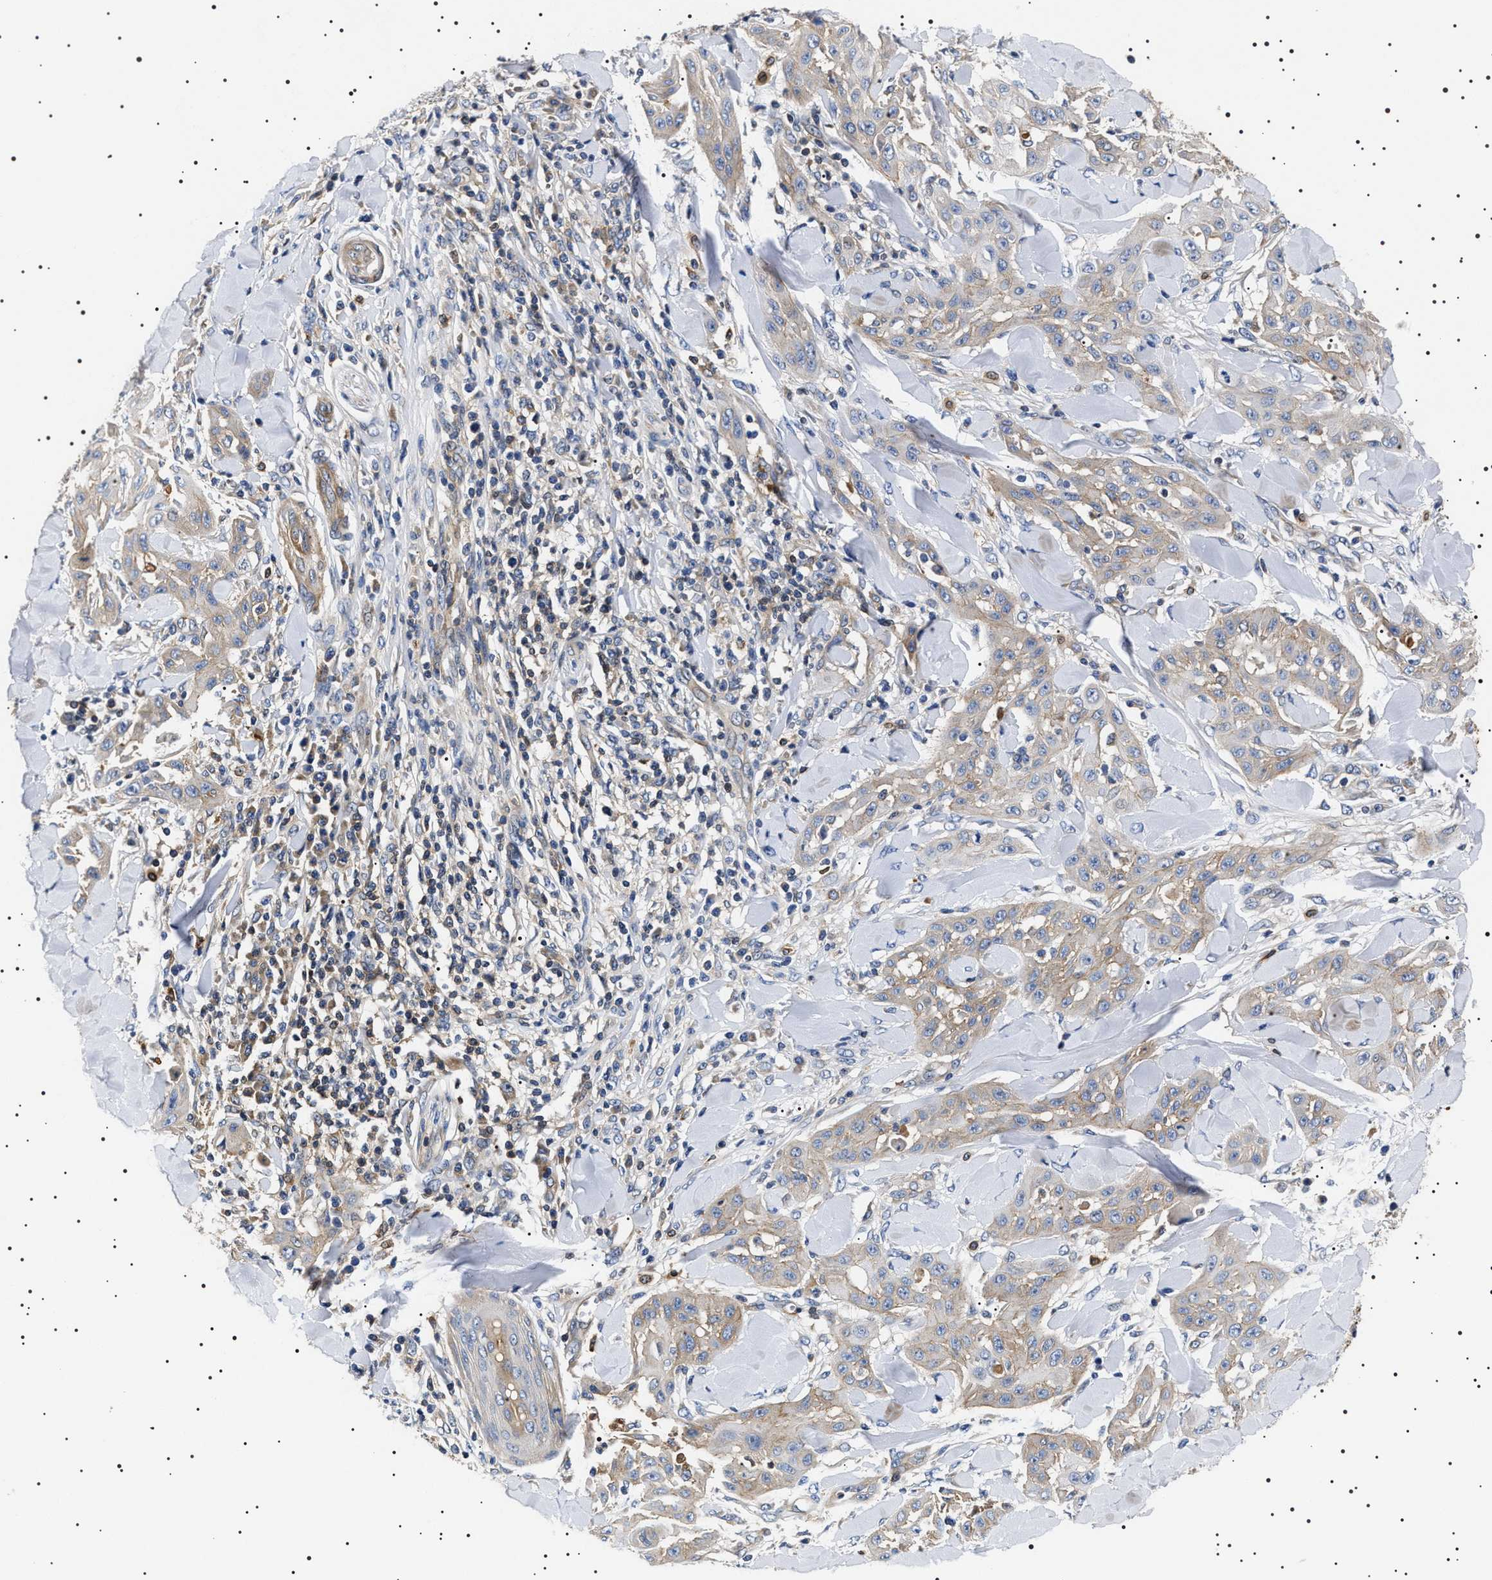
{"staining": {"intensity": "negative", "quantity": "none", "location": "none"}, "tissue": "skin cancer", "cell_type": "Tumor cells", "image_type": "cancer", "snomed": [{"axis": "morphology", "description": "Squamous cell carcinoma, NOS"}, {"axis": "topography", "description": "Skin"}], "caption": "Immunohistochemistry (IHC) of human squamous cell carcinoma (skin) exhibits no staining in tumor cells. The staining was performed using DAB to visualize the protein expression in brown, while the nuclei were stained in blue with hematoxylin (Magnification: 20x).", "gene": "SLC4A7", "patient": {"sex": "male", "age": 24}}